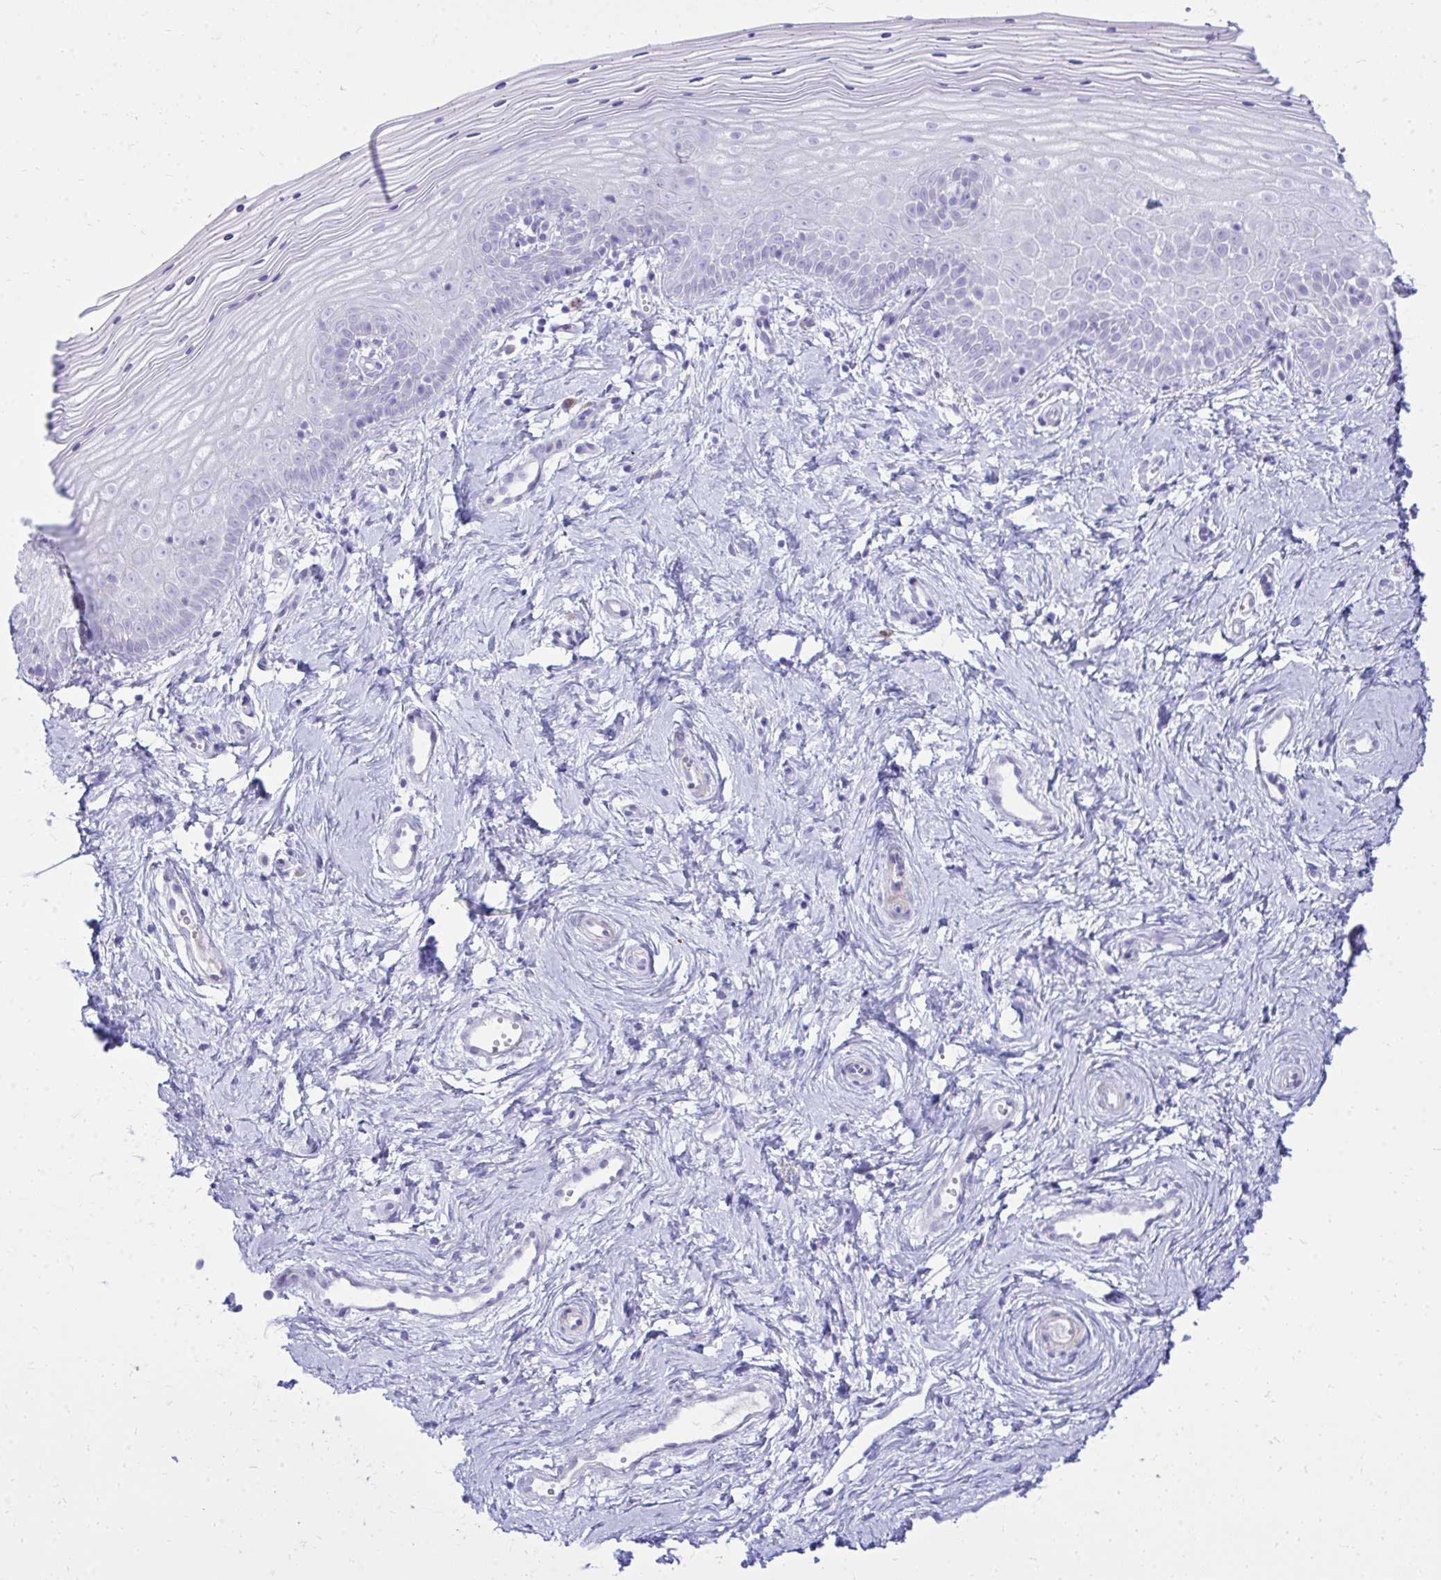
{"staining": {"intensity": "negative", "quantity": "none", "location": "none"}, "tissue": "vagina", "cell_type": "Squamous epithelial cells", "image_type": "normal", "snomed": [{"axis": "morphology", "description": "Normal tissue, NOS"}, {"axis": "topography", "description": "Vagina"}], "caption": "This is a micrograph of immunohistochemistry (IHC) staining of normal vagina, which shows no staining in squamous epithelial cells.", "gene": "ANKDD1B", "patient": {"sex": "female", "age": 38}}